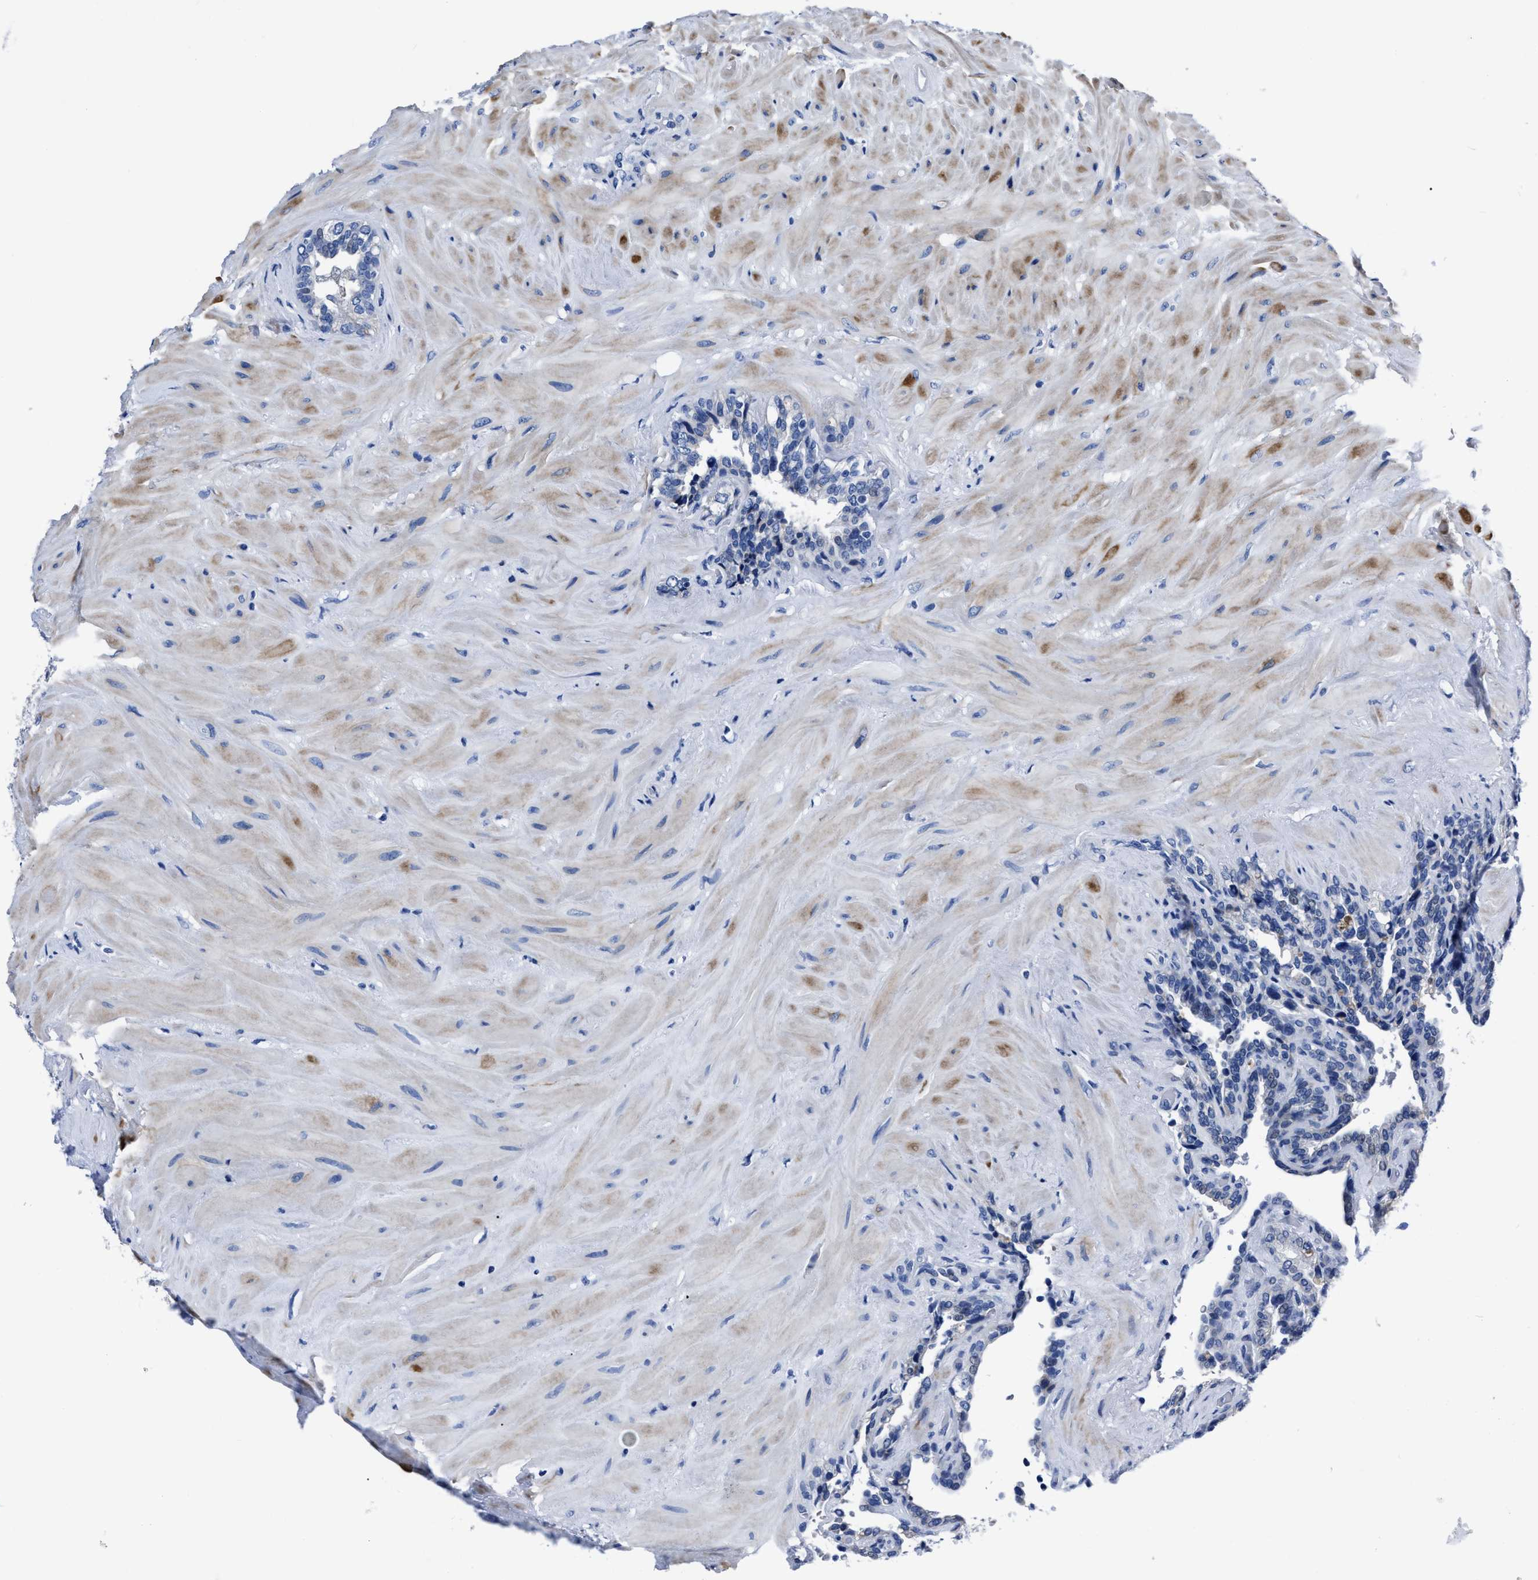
{"staining": {"intensity": "negative", "quantity": "none", "location": "none"}, "tissue": "seminal vesicle", "cell_type": "Glandular cells", "image_type": "normal", "snomed": [{"axis": "morphology", "description": "Normal tissue, NOS"}, {"axis": "topography", "description": "Seminal veicle"}], "caption": "High power microscopy photomicrograph of an immunohistochemistry photomicrograph of normal seminal vesicle, revealing no significant expression in glandular cells. (IHC, brightfield microscopy, high magnification).", "gene": "MOV10L1", "patient": {"sex": "male", "age": 68}}